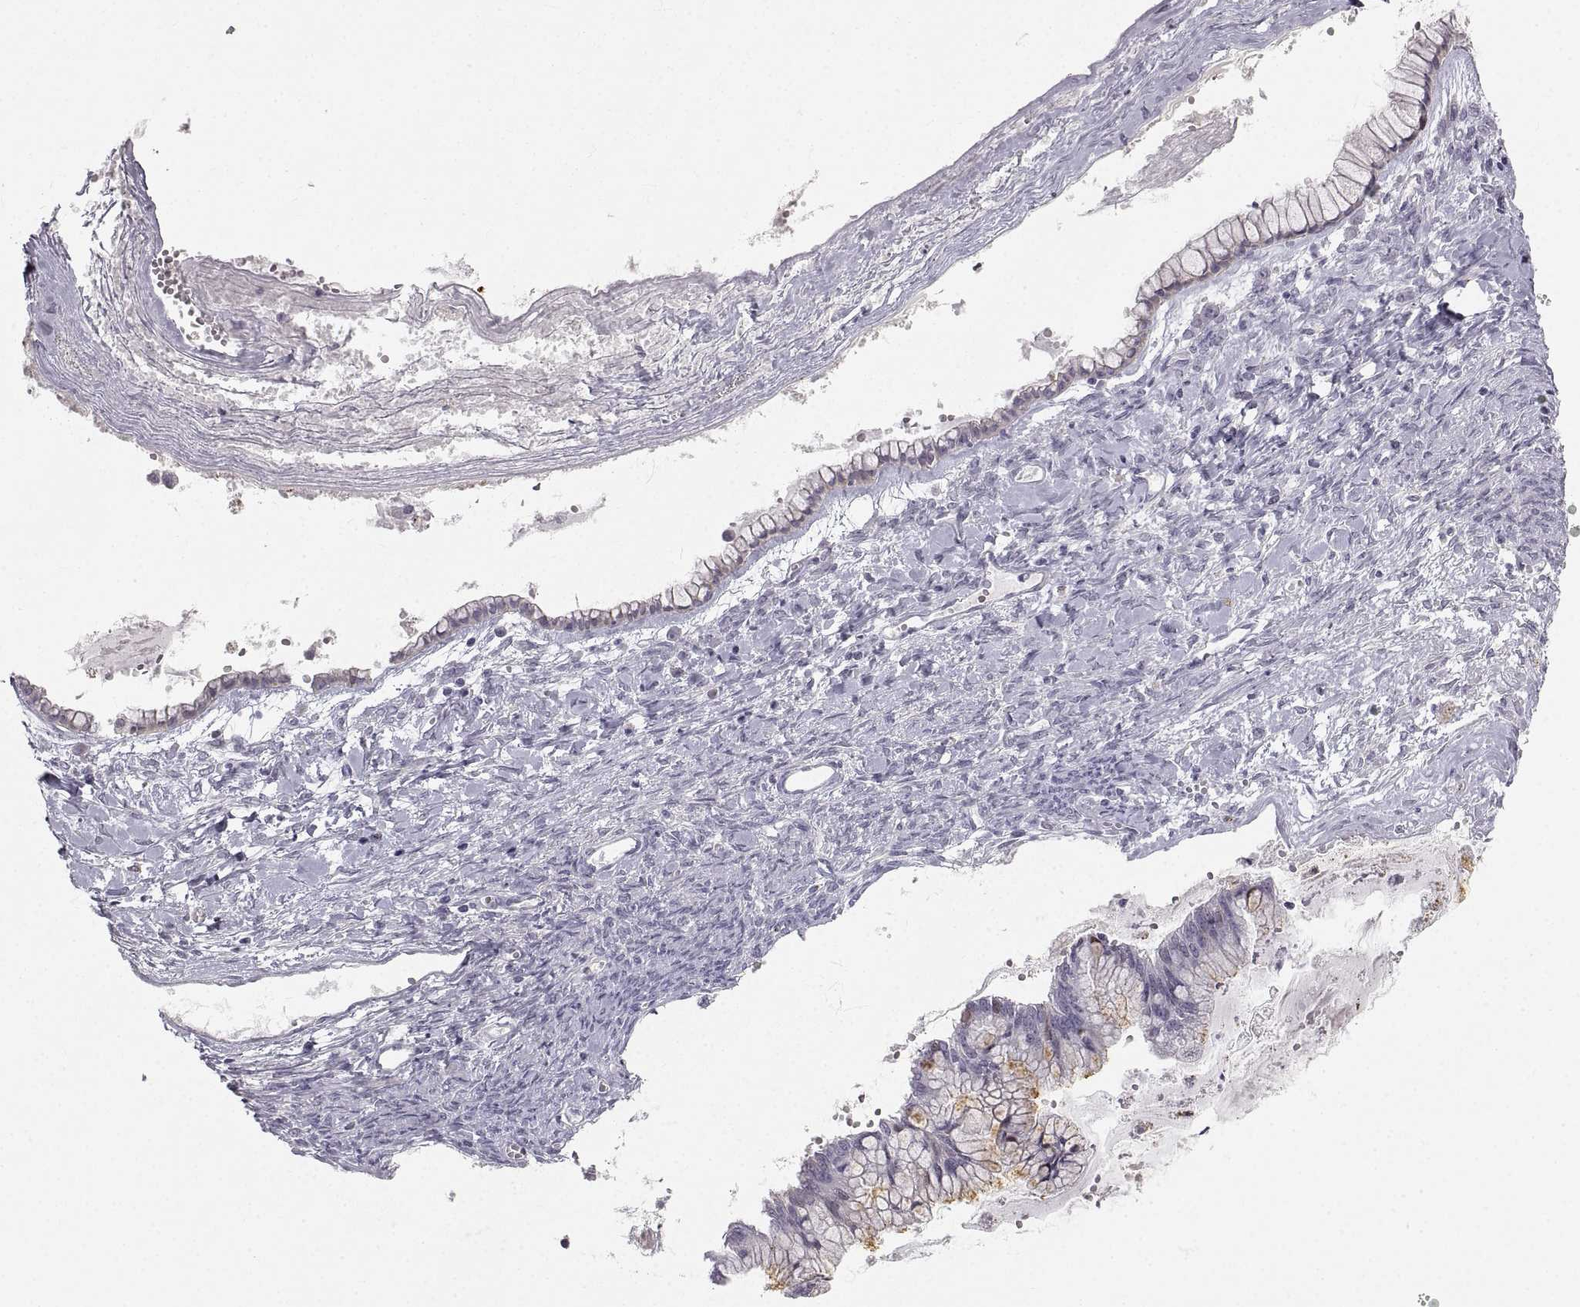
{"staining": {"intensity": "weak", "quantity": "<25%", "location": "cytoplasmic/membranous"}, "tissue": "ovarian cancer", "cell_type": "Tumor cells", "image_type": "cancer", "snomed": [{"axis": "morphology", "description": "Cystadenocarcinoma, mucinous, NOS"}, {"axis": "topography", "description": "Ovary"}], "caption": "DAB (3,3'-diaminobenzidine) immunohistochemical staining of ovarian mucinous cystadenocarcinoma displays no significant staining in tumor cells.", "gene": "ZNF185", "patient": {"sex": "female", "age": 67}}